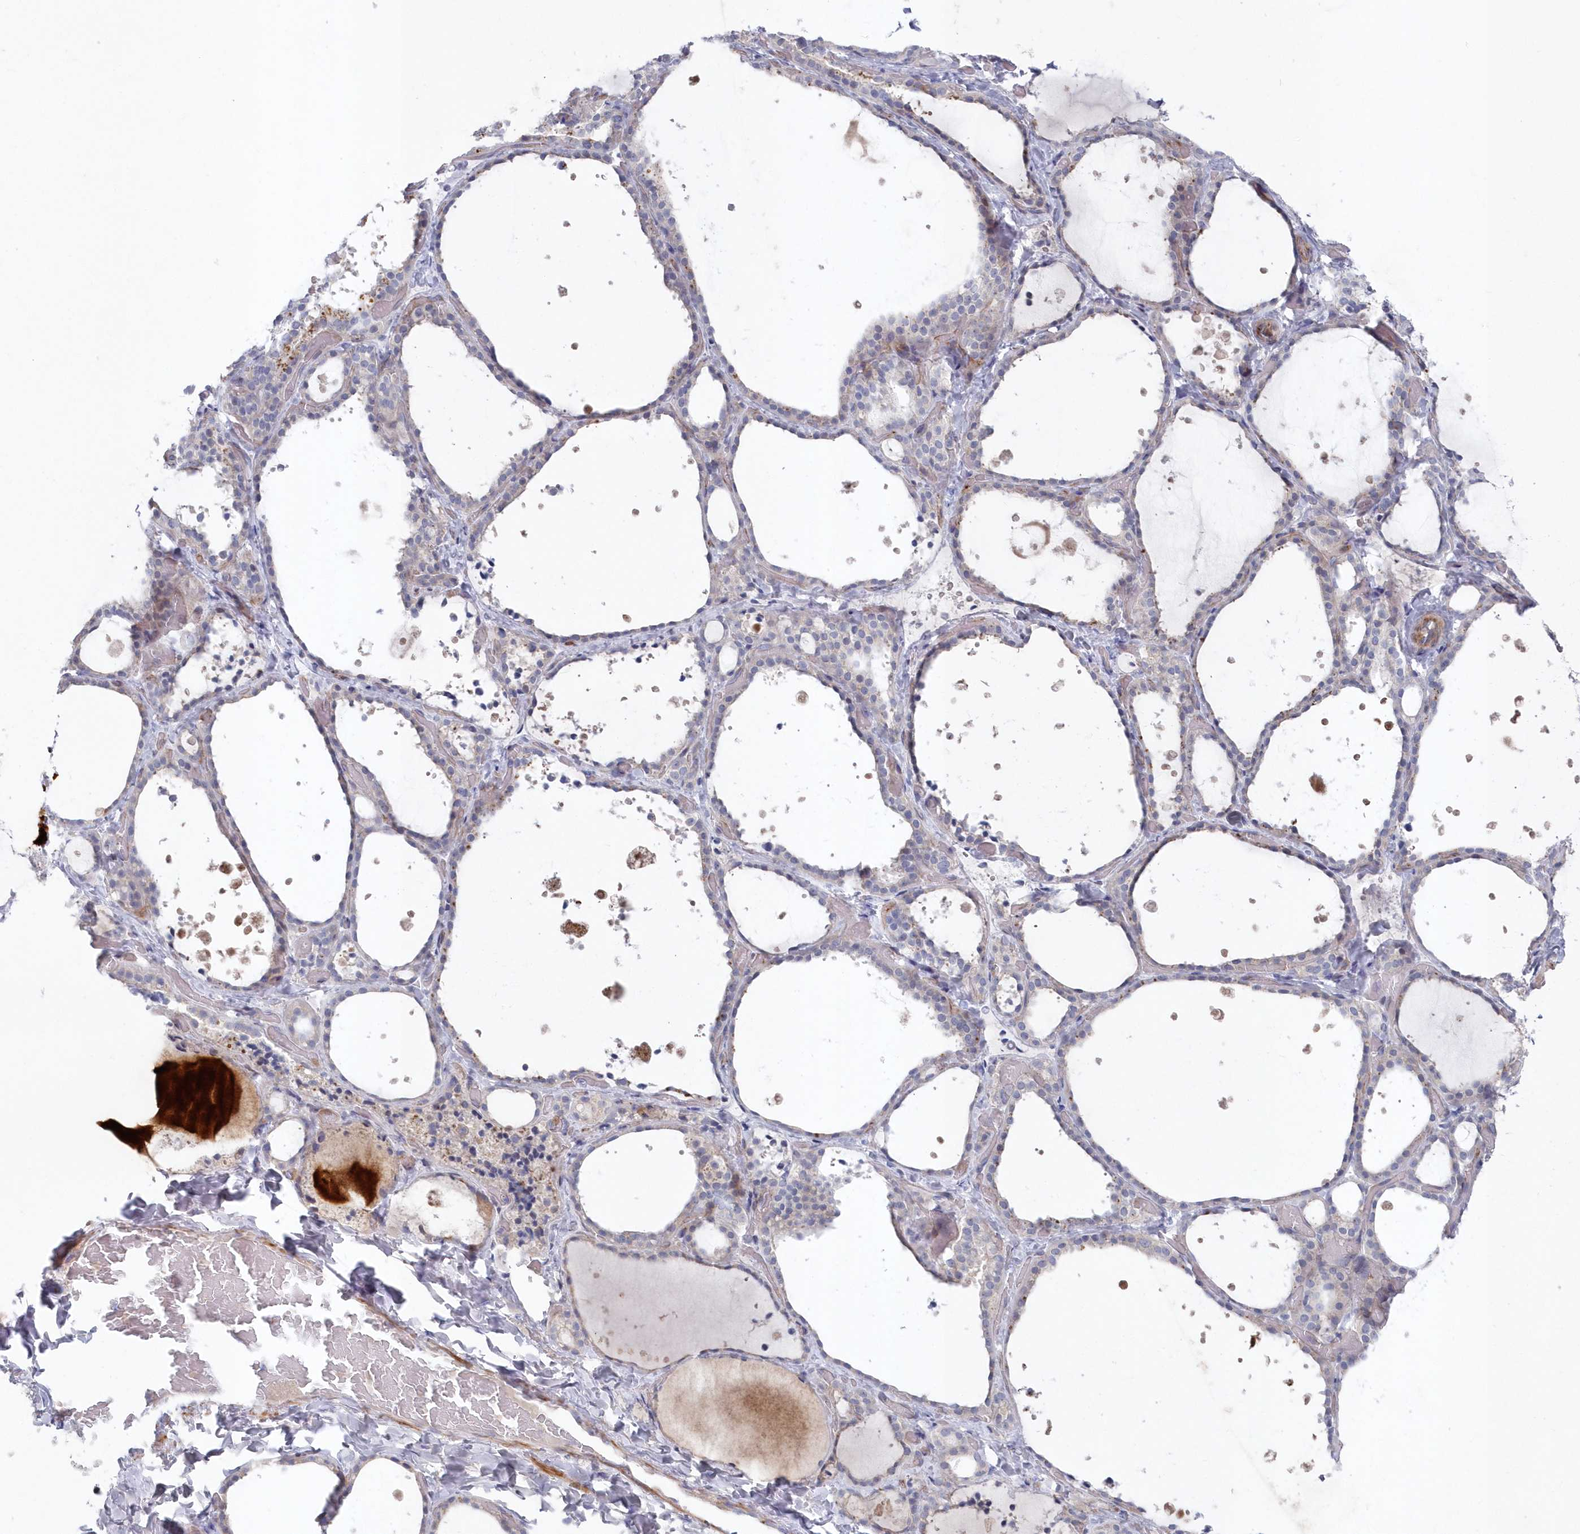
{"staining": {"intensity": "weak", "quantity": "<25%", "location": "cytoplasmic/membranous"}, "tissue": "thyroid gland", "cell_type": "Glandular cells", "image_type": "normal", "snomed": [{"axis": "morphology", "description": "Normal tissue, NOS"}, {"axis": "topography", "description": "Thyroid gland"}], "caption": "An immunohistochemistry image of normal thyroid gland is shown. There is no staining in glandular cells of thyroid gland.", "gene": "KIAA1586", "patient": {"sex": "female", "age": 44}}